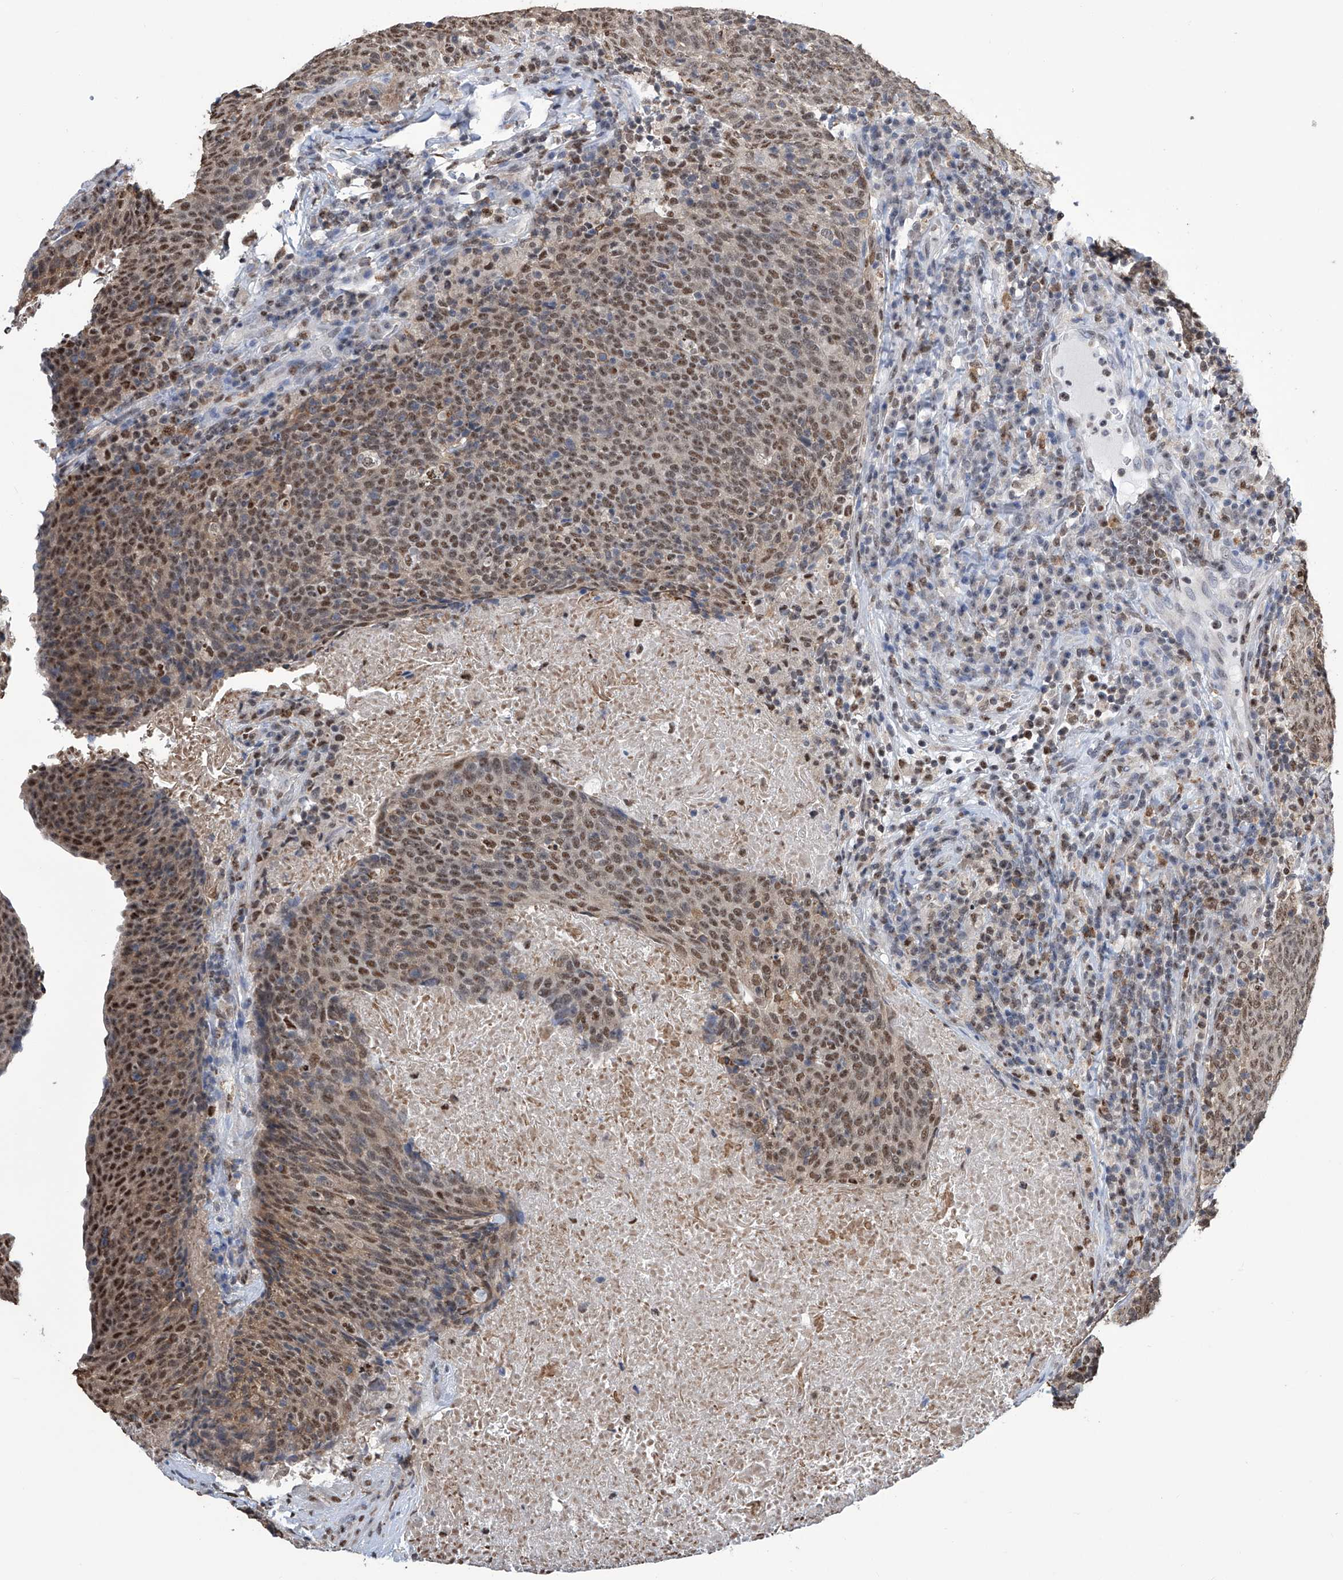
{"staining": {"intensity": "moderate", "quantity": ">75%", "location": "nuclear"}, "tissue": "head and neck cancer", "cell_type": "Tumor cells", "image_type": "cancer", "snomed": [{"axis": "morphology", "description": "Squamous cell carcinoma, NOS"}, {"axis": "morphology", "description": "Squamous cell carcinoma, metastatic, NOS"}, {"axis": "topography", "description": "Lymph node"}, {"axis": "topography", "description": "Head-Neck"}], "caption": "Immunohistochemistry micrograph of neoplastic tissue: human head and neck cancer (squamous cell carcinoma) stained using immunohistochemistry (IHC) shows medium levels of moderate protein expression localized specifically in the nuclear of tumor cells, appearing as a nuclear brown color.", "gene": "SREBF2", "patient": {"sex": "male", "age": 62}}